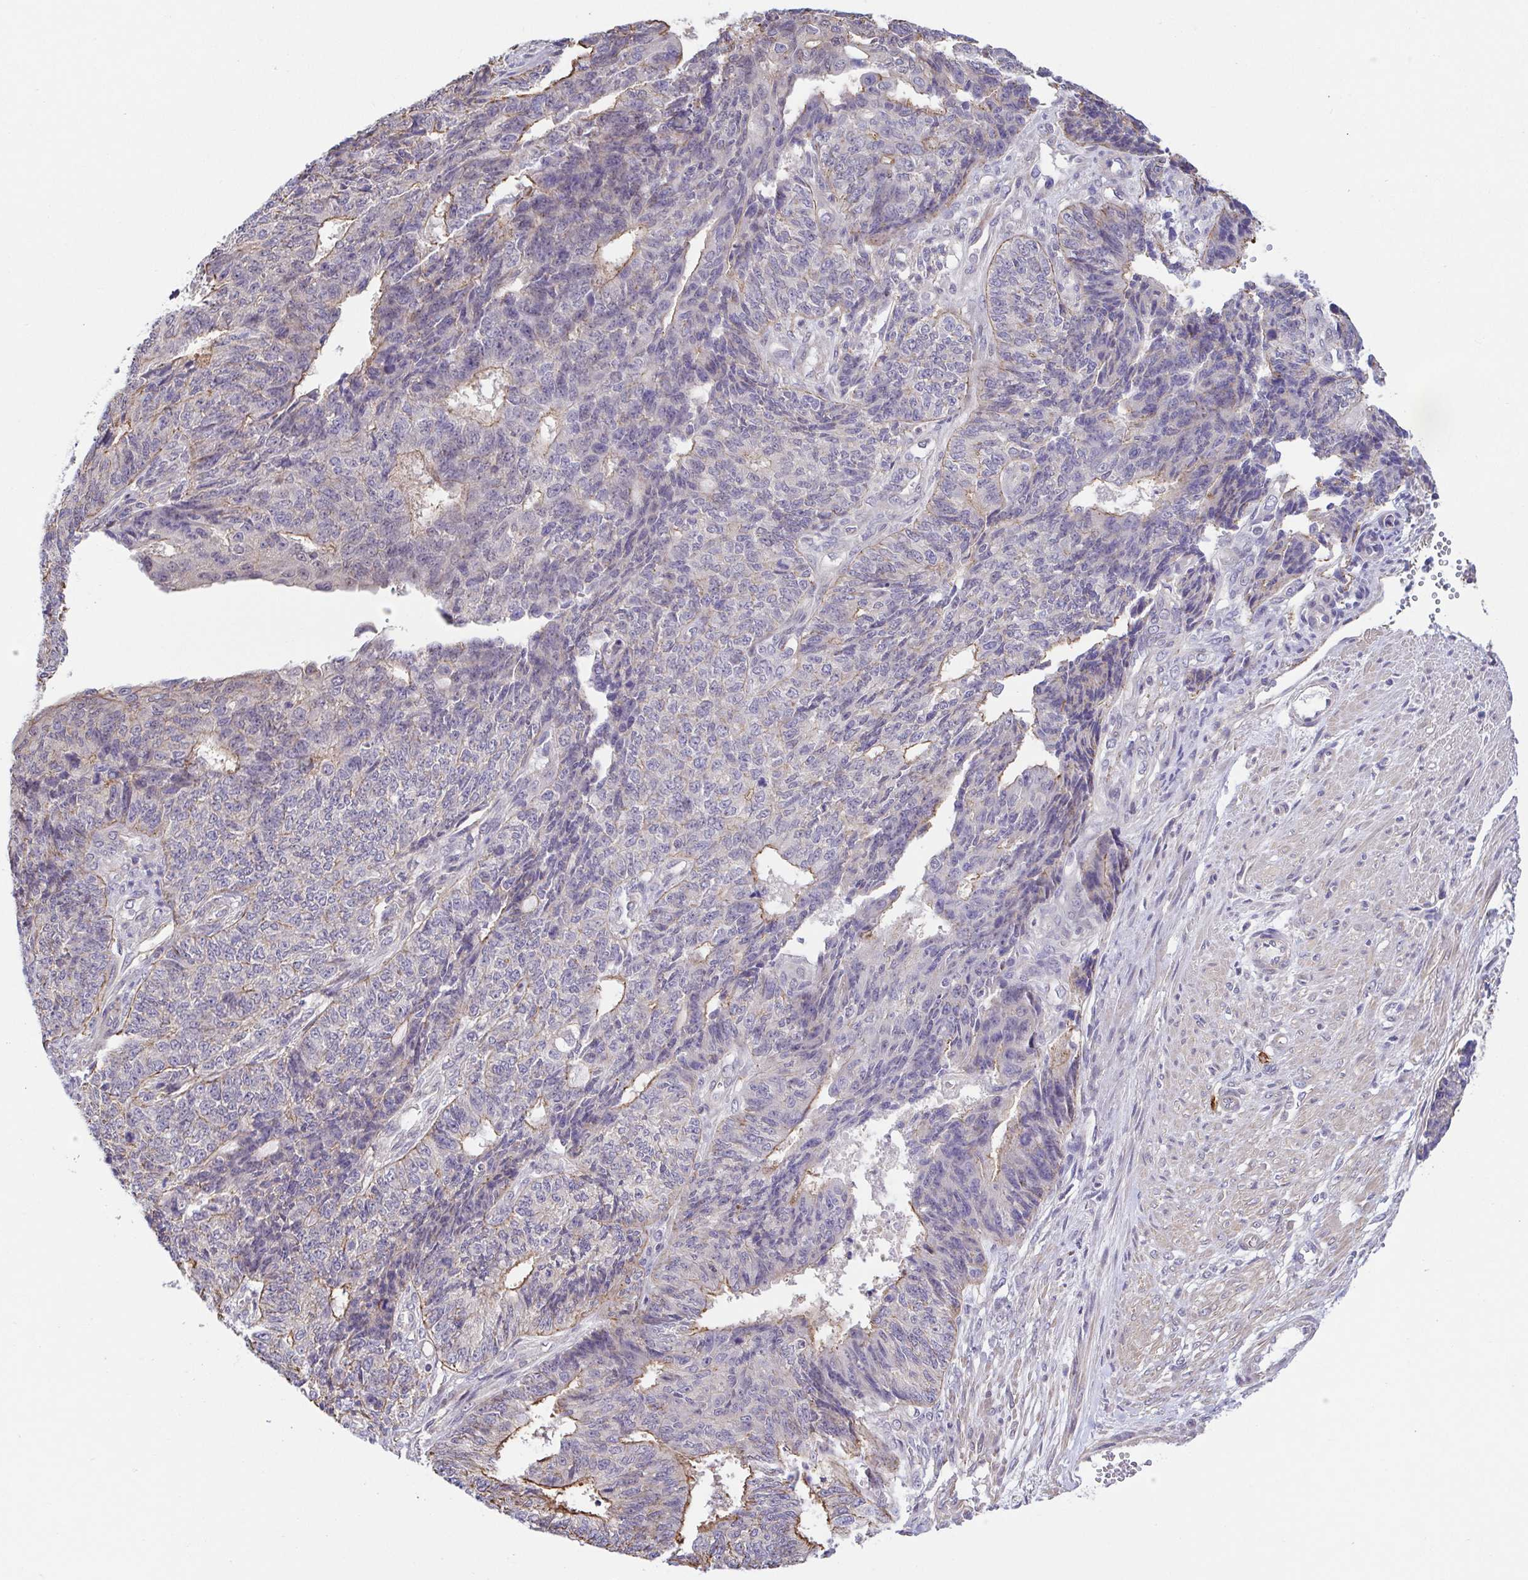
{"staining": {"intensity": "moderate", "quantity": "<25%", "location": "cytoplasmic/membranous"}, "tissue": "endometrial cancer", "cell_type": "Tumor cells", "image_type": "cancer", "snomed": [{"axis": "morphology", "description": "Adenocarcinoma, NOS"}, {"axis": "topography", "description": "Endometrium"}], "caption": "An image of endometrial adenocarcinoma stained for a protein displays moderate cytoplasmic/membranous brown staining in tumor cells.", "gene": "PREPL", "patient": {"sex": "female", "age": 32}}